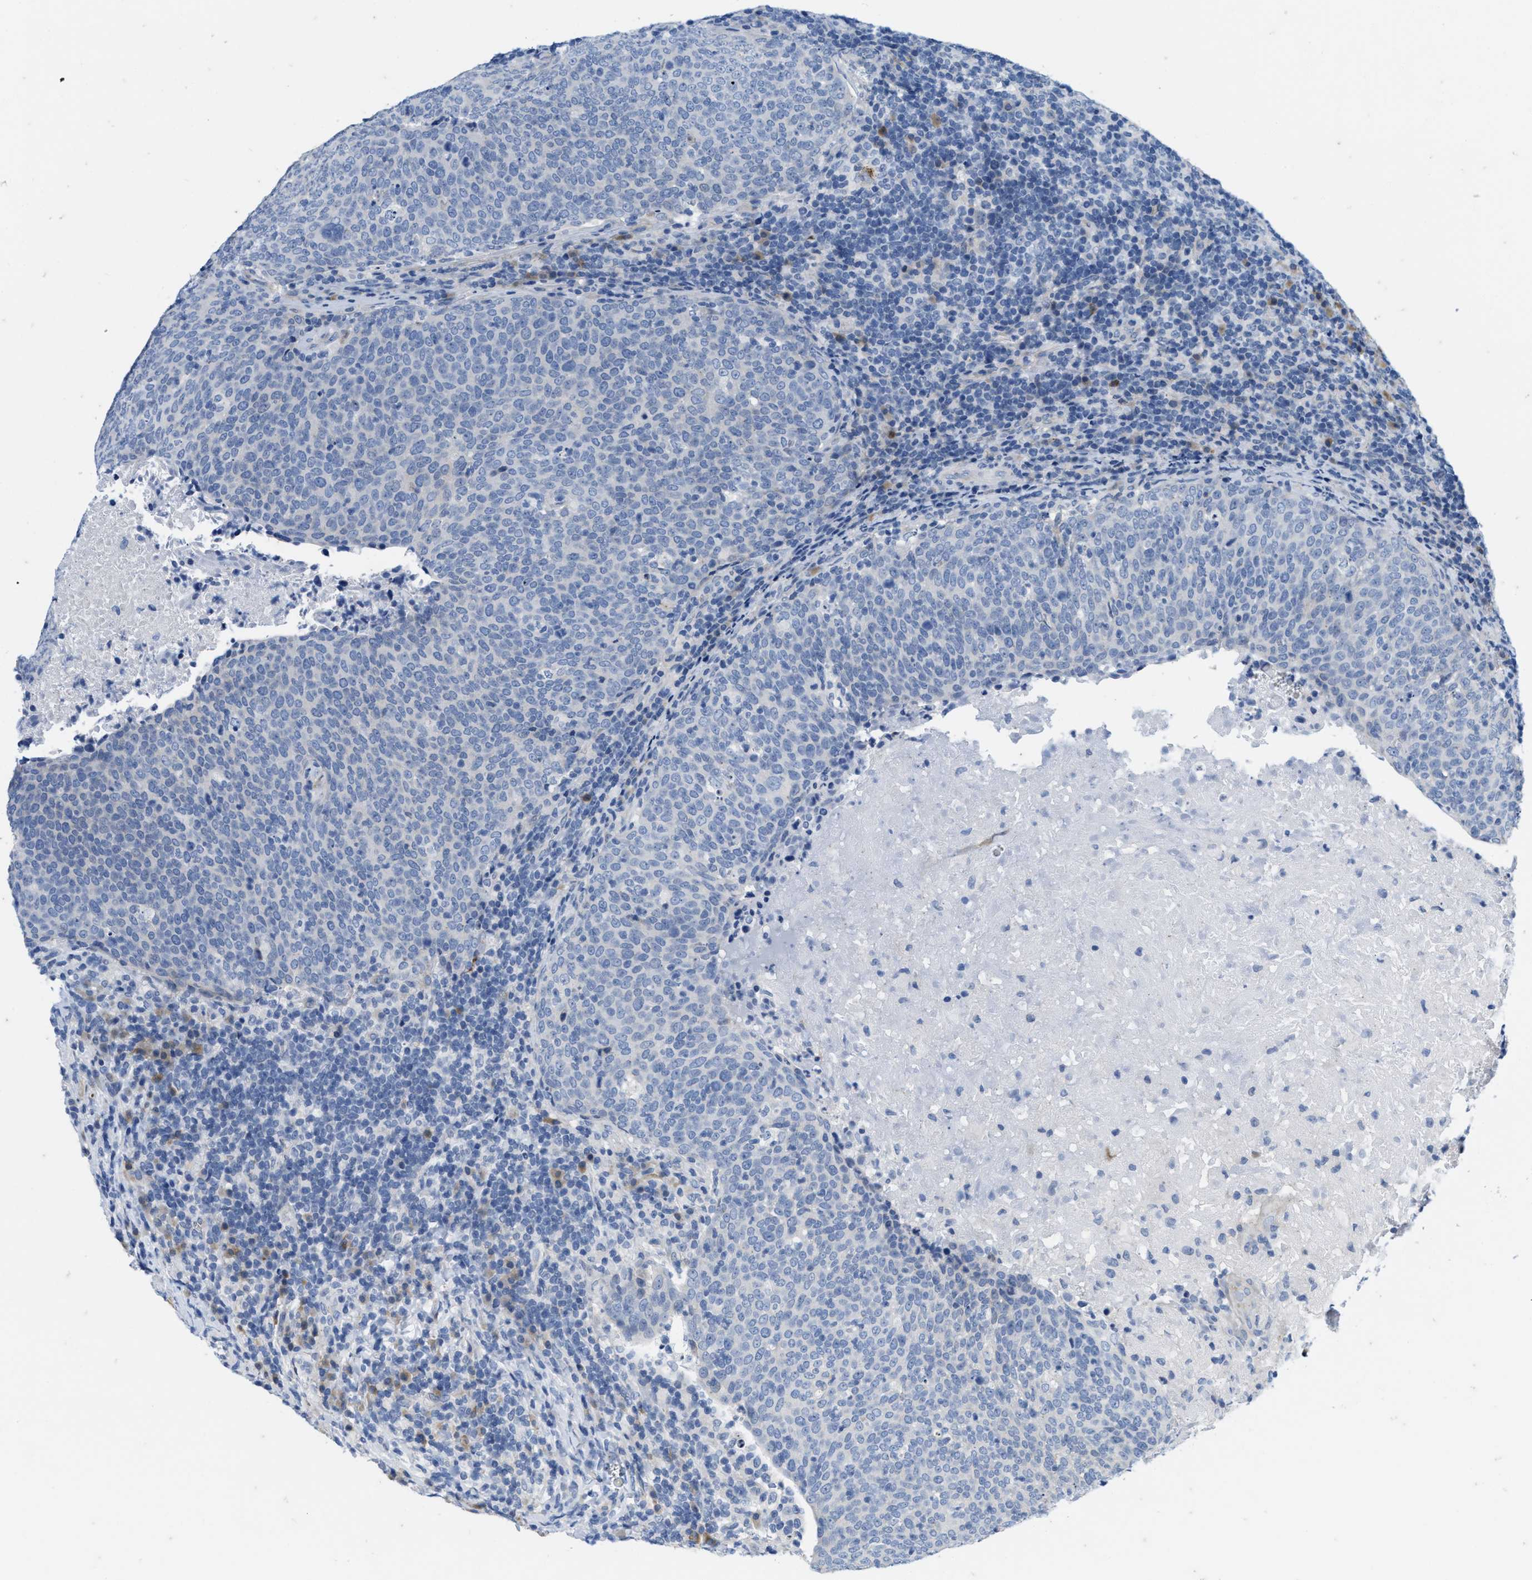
{"staining": {"intensity": "negative", "quantity": "none", "location": "none"}, "tissue": "head and neck cancer", "cell_type": "Tumor cells", "image_type": "cancer", "snomed": [{"axis": "morphology", "description": "Squamous cell carcinoma, NOS"}, {"axis": "morphology", "description": "Squamous cell carcinoma, metastatic, NOS"}, {"axis": "topography", "description": "Lymph node"}, {"axis": "topography", "description": "Head-Neck"}], "caption": "Immunohistochemical staining of head and neck metastatic squamous cell carcinoma shows no significant expression in tumor cells.", "gene": "ABCB11", "patient": {"sex": "male", "age": 62}}